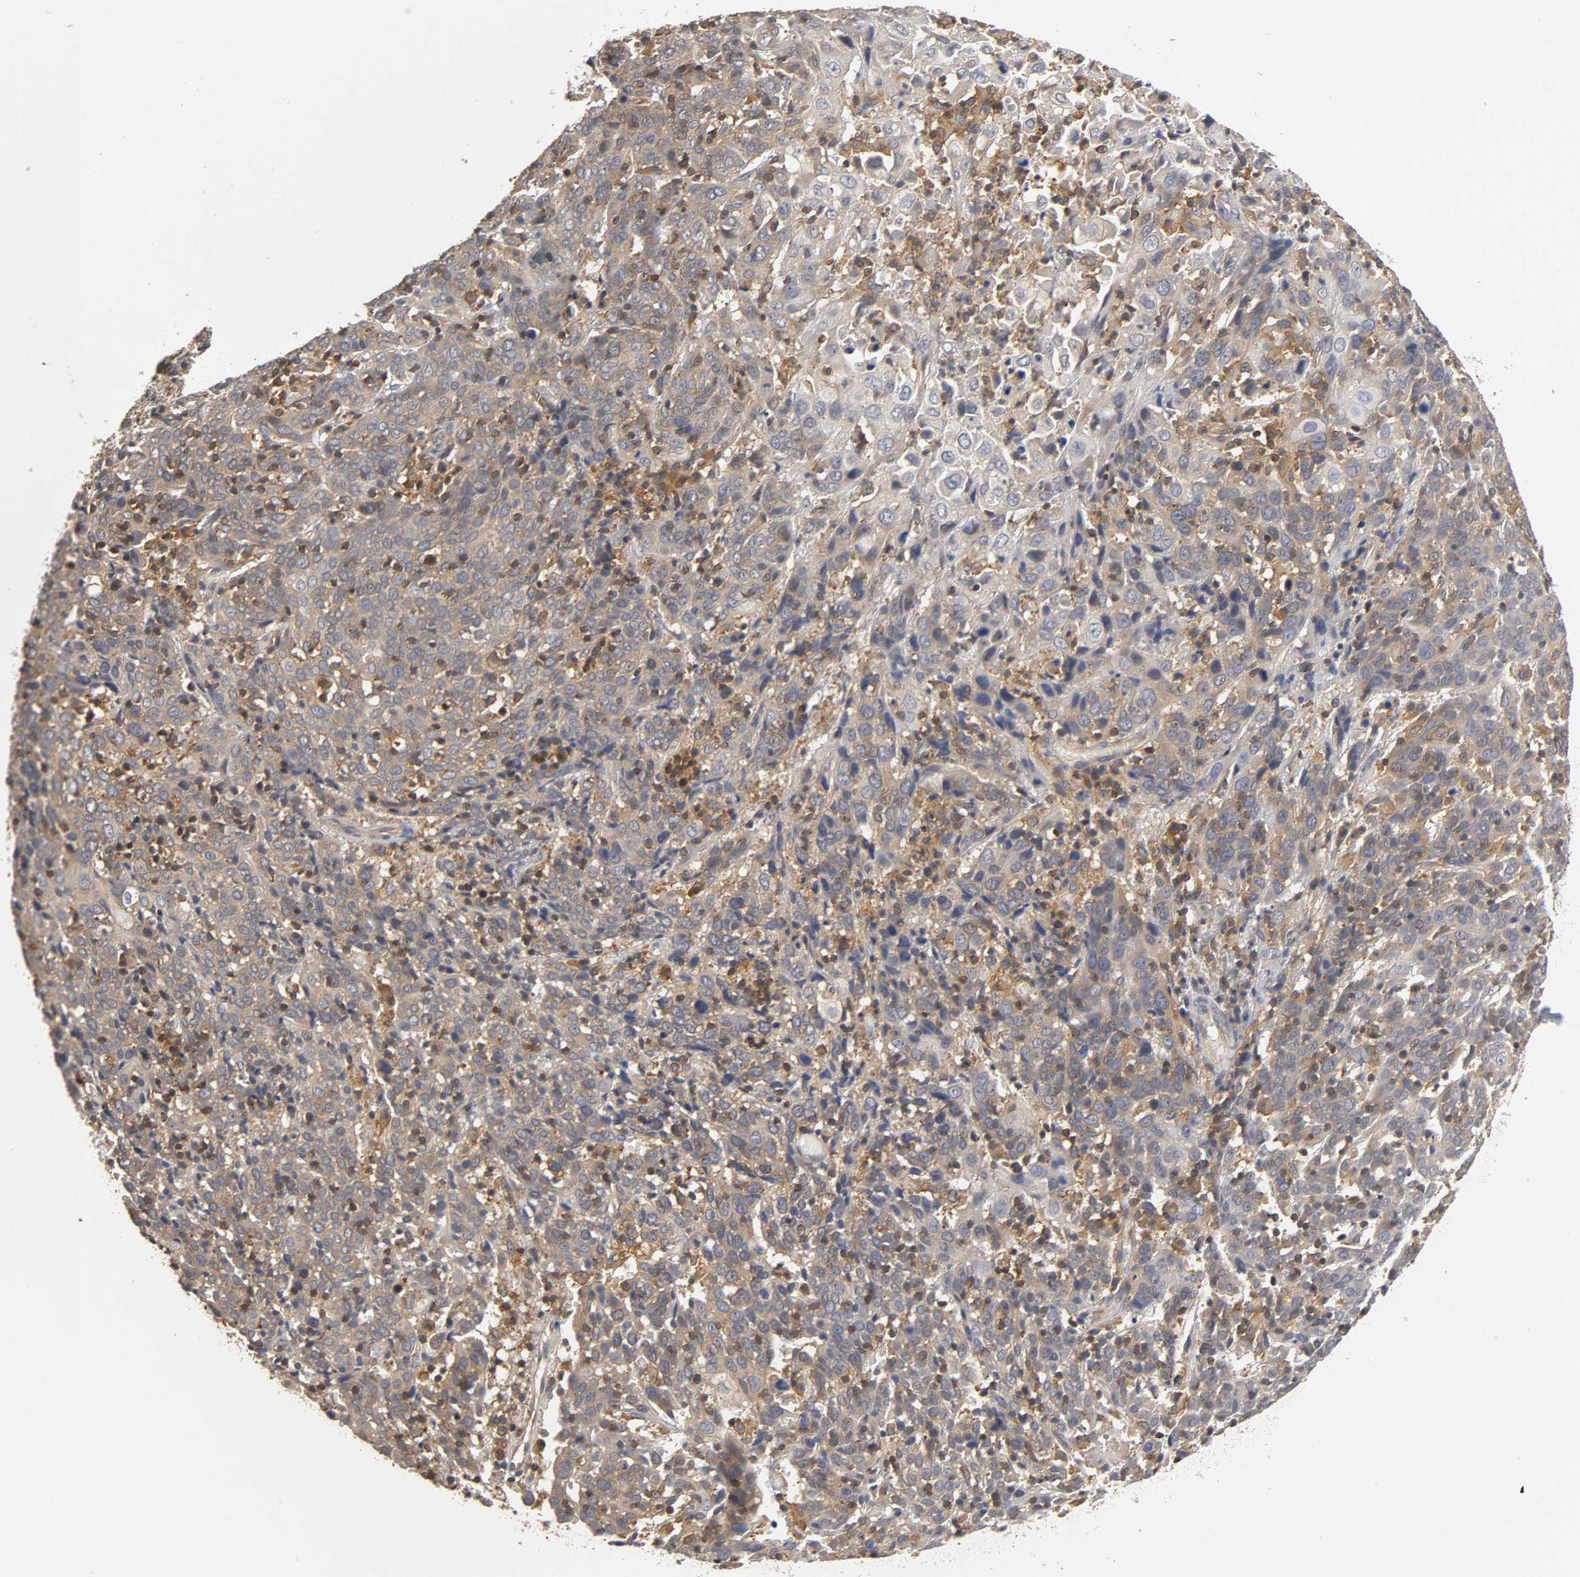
{"staining": {"intensity": "moderate", "quantity": ">75%", "location": "cytoplasmic/membranous"}, "tissue": "cervical cancer", "cell_type": "Tumor cells", "image_type": "cancer", "snomed": [{"axis": "morphology", "description": "Normal tissue, NOS"}, {"axis": "morphology", "description": "Squamous cell carcinoma, NOS"}, {"axis": "topography", "description": "Cervix"}], "caption": "Immunohistochemistry (DAB (3,3'-diaminobenzidine)) staining of human cervical squamous cell carcinoma exhibits moderate cytoplasmic/membranous protein expression in approximately >75% of tumor cells.", "gene": "ACTR2", "patient": {"sex": "female", "age": 67}}